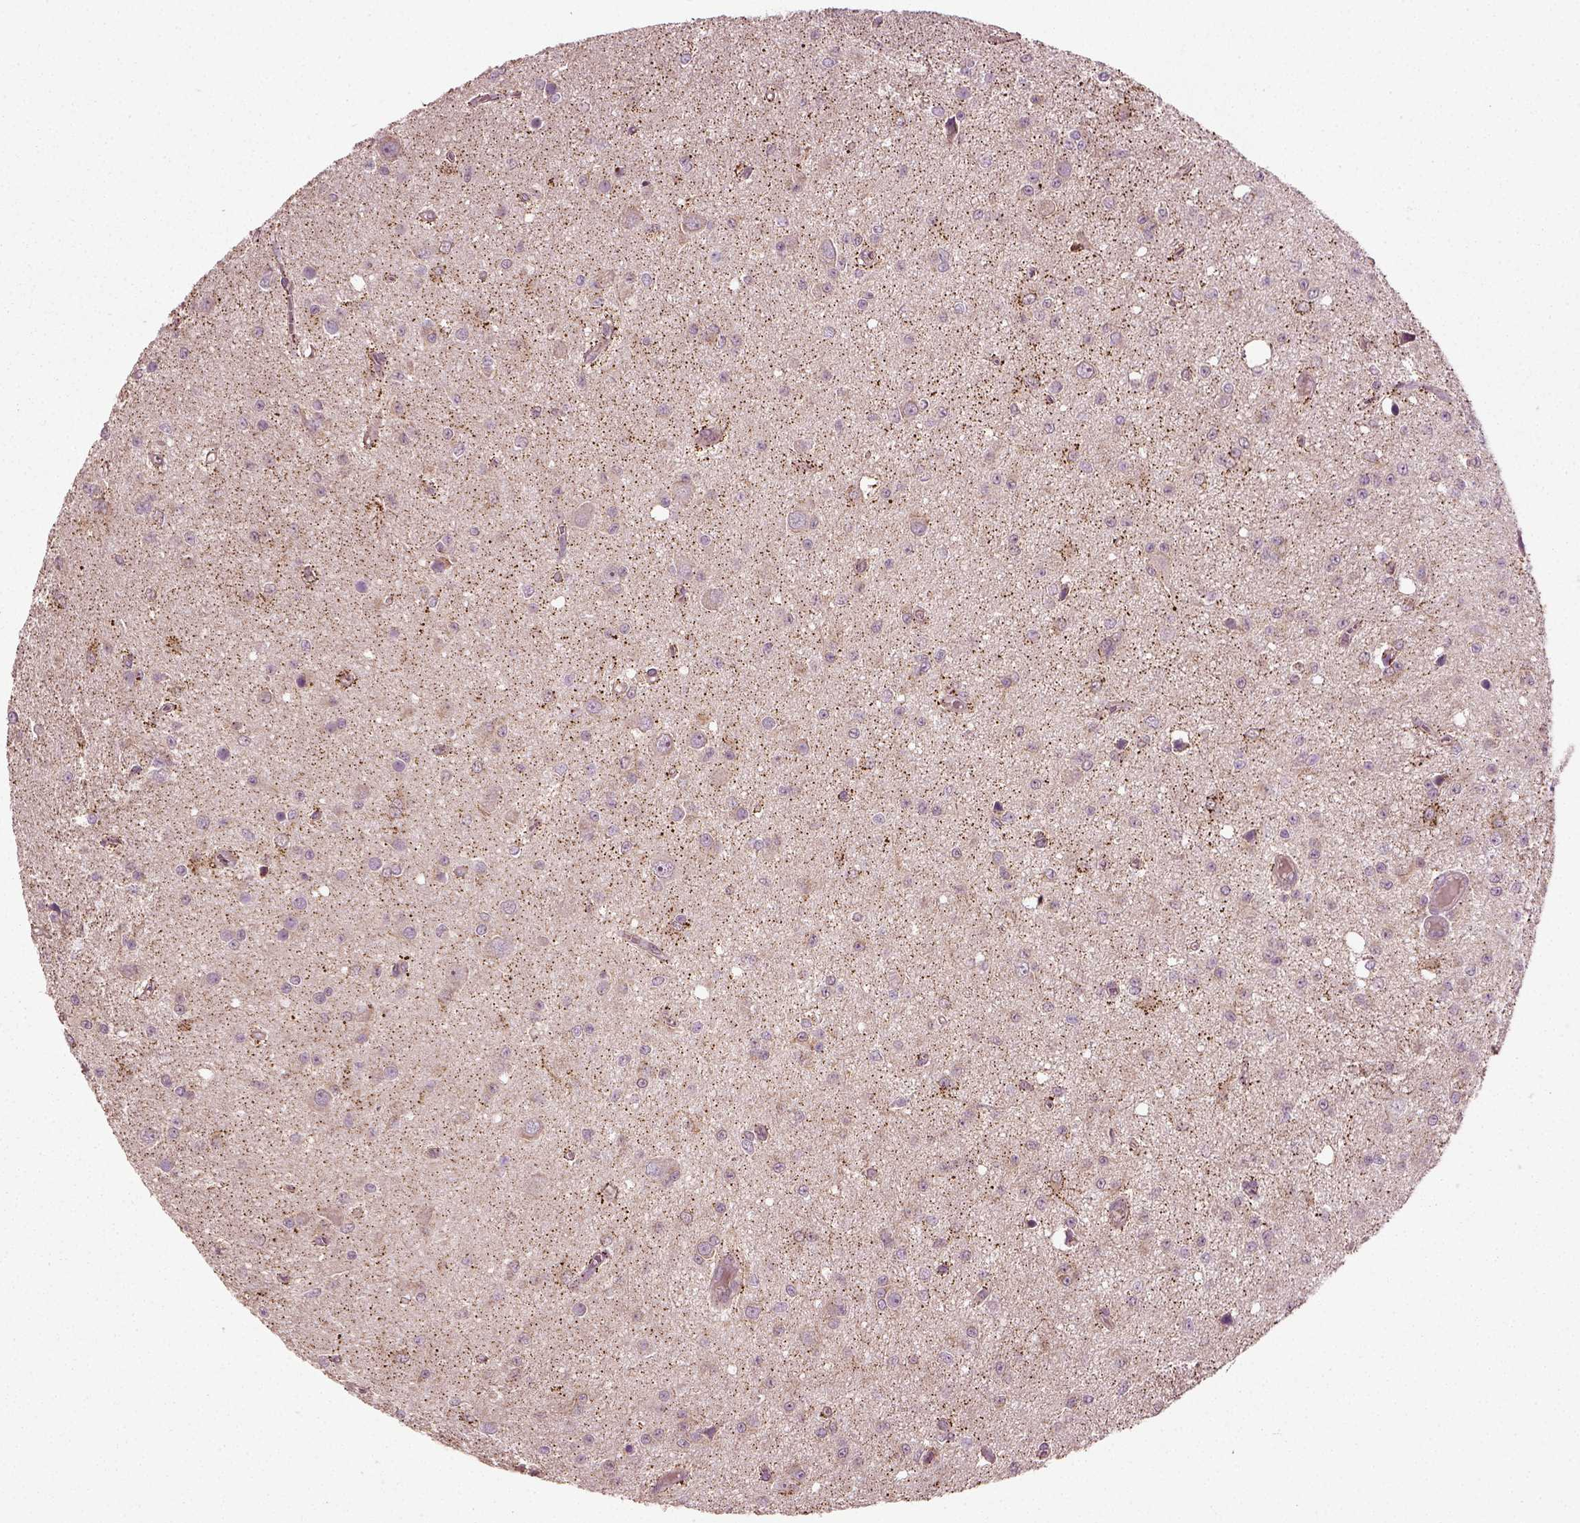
{"staining": {"intensity": "negative", "quantity": "none", "location": "none"}, "tissue": "glioma", "cell_type": "Tumor cells", "image_type": "cancer", "snomed": [{"axis": "morphology", "description": "Glioma, malignant, Low grade"}, {"axis": "topography", "description": "Brain"}], "caption": "Glioma was stained to show a protein in brown. There is no significant staining in tumor cells.", "gene": "ERV3-1", "patient": {"sex": "female", "age": 45}}